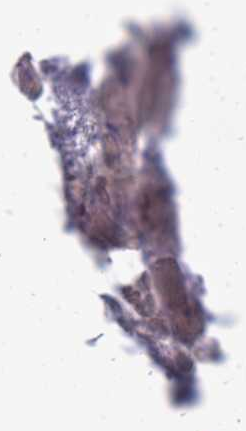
{"staining": {"intensity": "negative", "quantity": "none", "location": "none"}, "tissue": "heart muscle", "cell_type": "Cardiomyocytes", "image_type": "normal", "snomed": [{"axis": "morphology", "description": "Normal tissue, NOS"}, {"axis": "topography", "description": "Heart"}], "caption": "The histopathology image exhibits no significant expression in cardiomyocytes of heart muscle.", "gene": "RHO", "patient": {"sex": "male", "age": 37}}